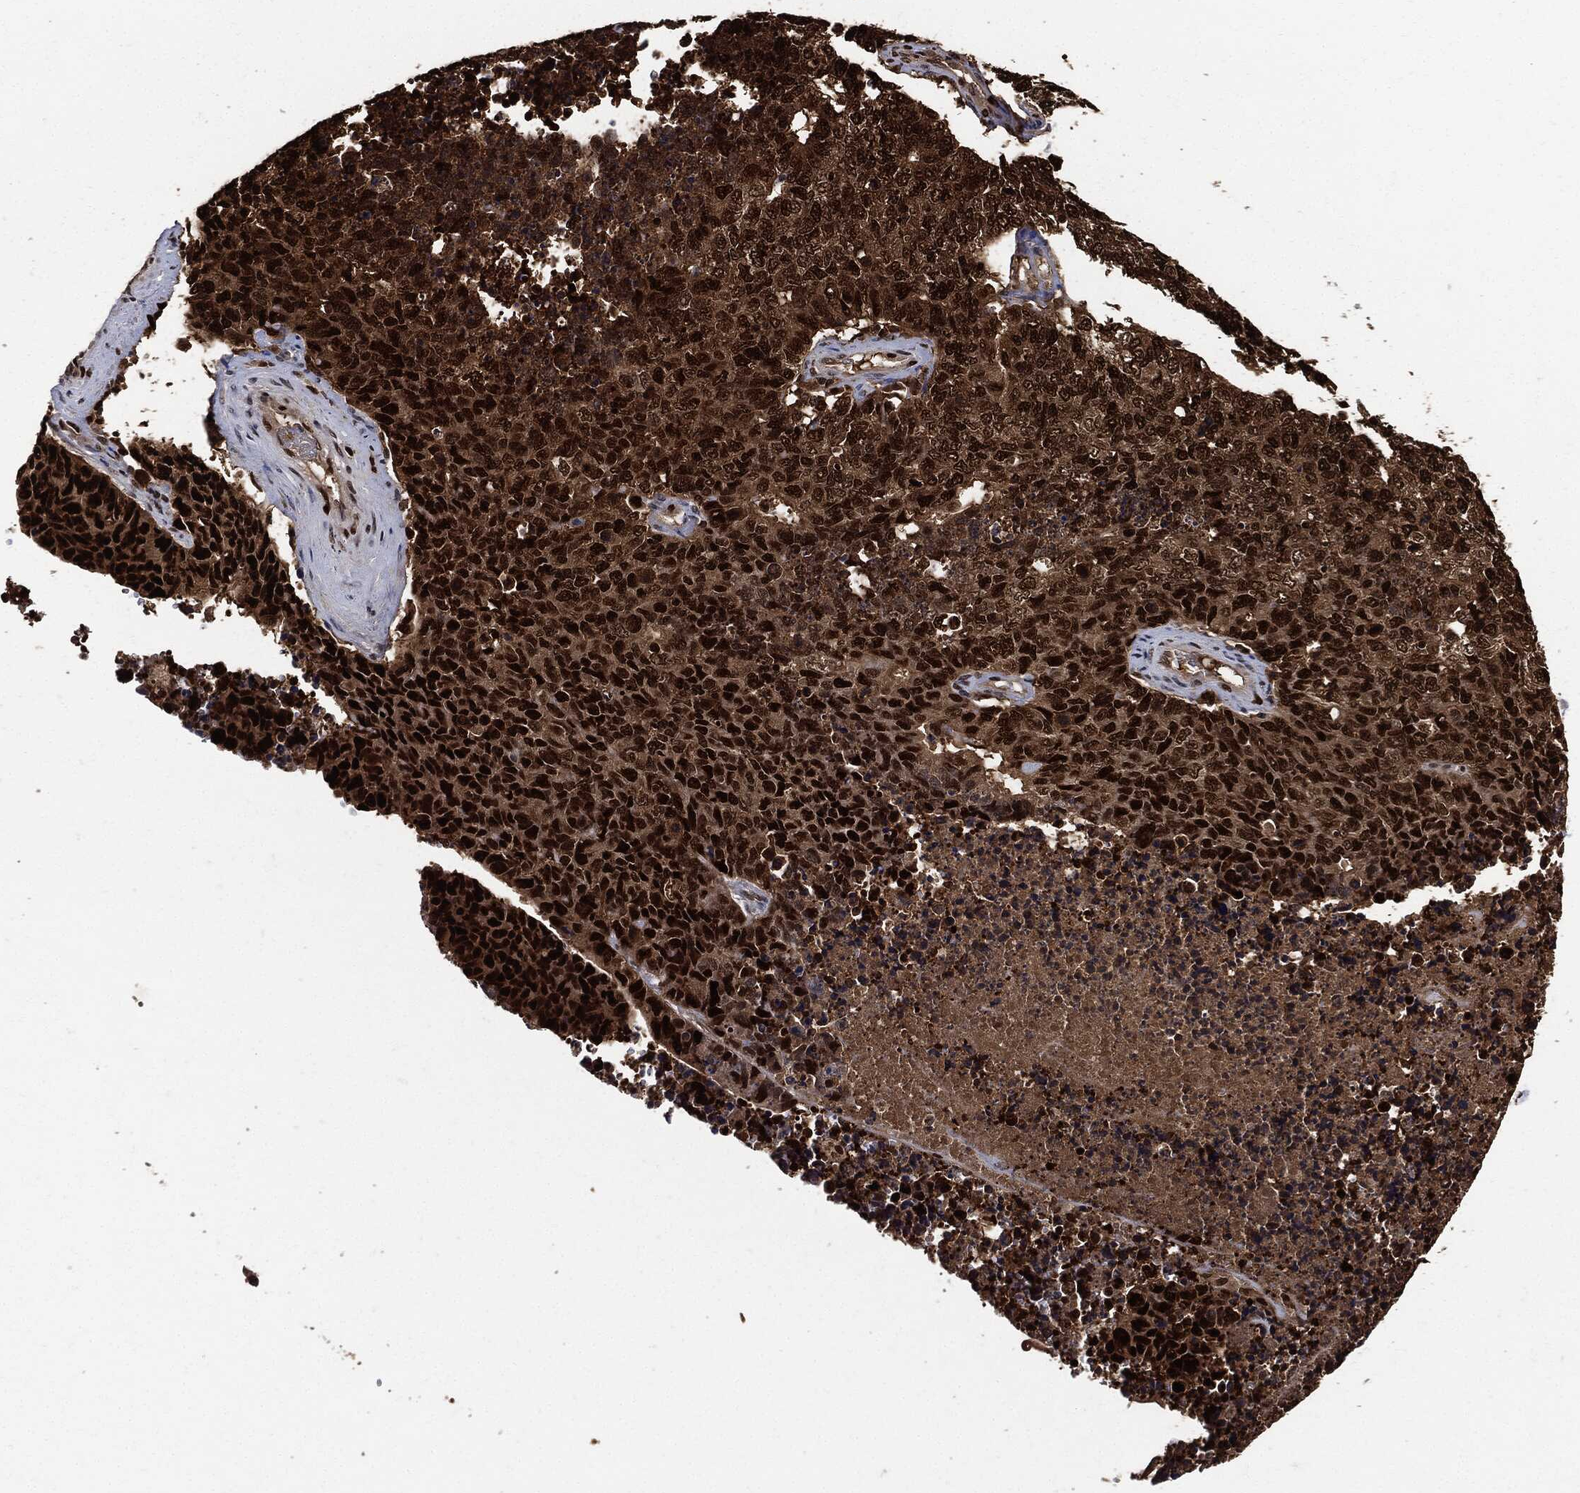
{"staining": {"intensity": "strong", "quantity": ">75%", "location": "cytoplasmic/membranous,nuclear"}, "tissue": "cervical cancer", "cell_type": "Tumor cells", "image_type": "cancer", "snomed": [{"axis": "morphology", "description": "Squamous cell carcinoma, NOS"}, {"axis": "topography", "description": "Cervix"}], "caption": "Protein expression analysis of cervical squamous cell carcinoma demonstrates strong cytoplasmic/membranous and nuclear staining in about >75% of tumor cells. The protein of interest is shown in brown color, while the nuclei are stained blue.", "gene": "PCNA", "patient": {"sex": "female", "age": 63}}